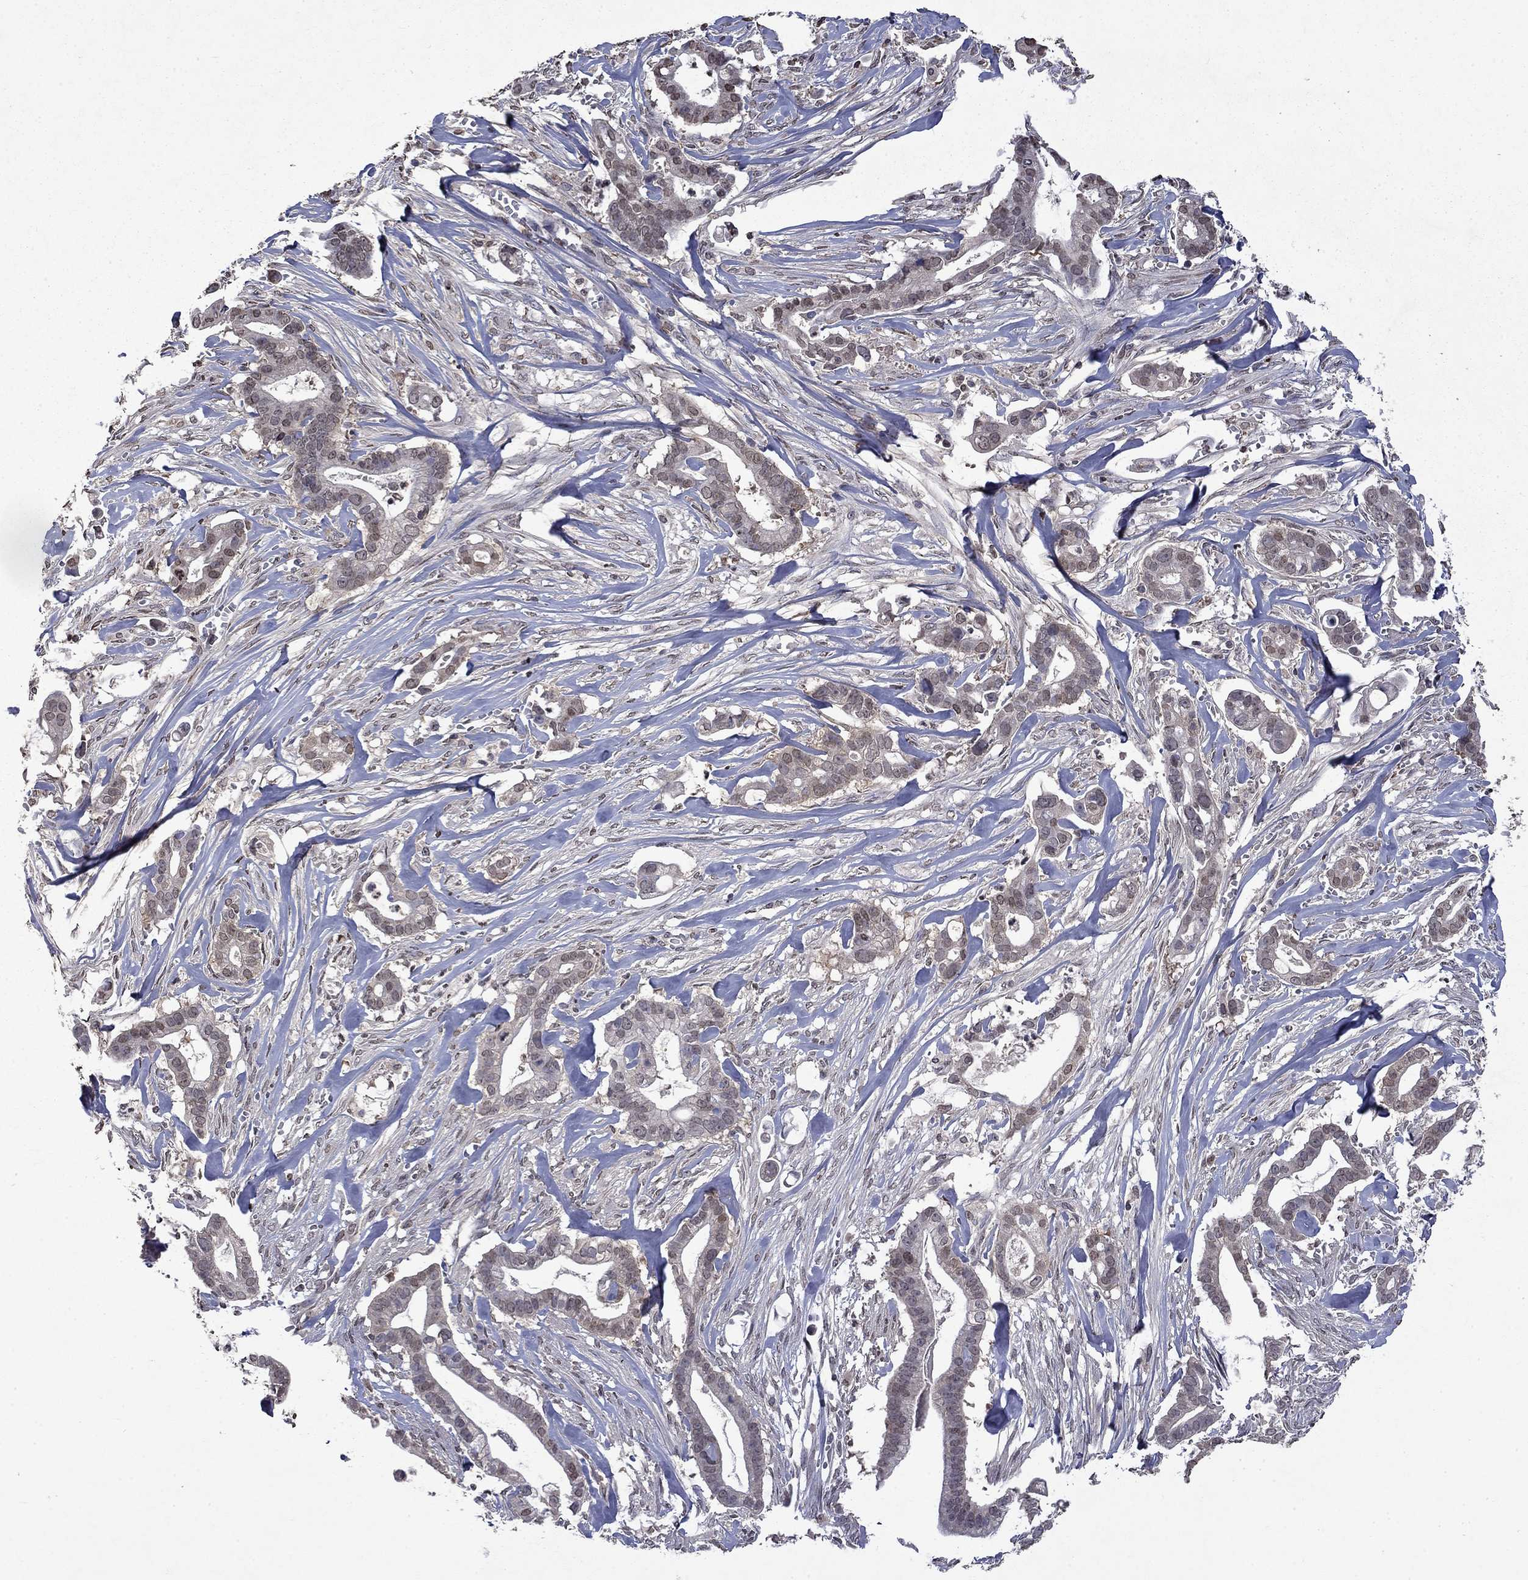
{"staining": {"intensity": "weak", "quantity": "<25%", "location": "cytoplasmic/membranous,nuclear"}, "tissue": "pancreatic cancer", "cell_type": "Tumor cells", "image_type": "cancer", "snomed": [{"axis": "morphology", "description": "Adenocarcinoma, NOS"}, {"axis": "topography", "description": "Pancreas"}], "caption": "An IHC photomicrograph of pancreatic cancer is shown. There is no staining in tumor cells of pancreatic cancer. The staining is performed using DAB brown chromogen with nuclei counter-stained in using hematoxylin.", "gene": "TTC38", "patient": {"sex": "male", "age": 61}}